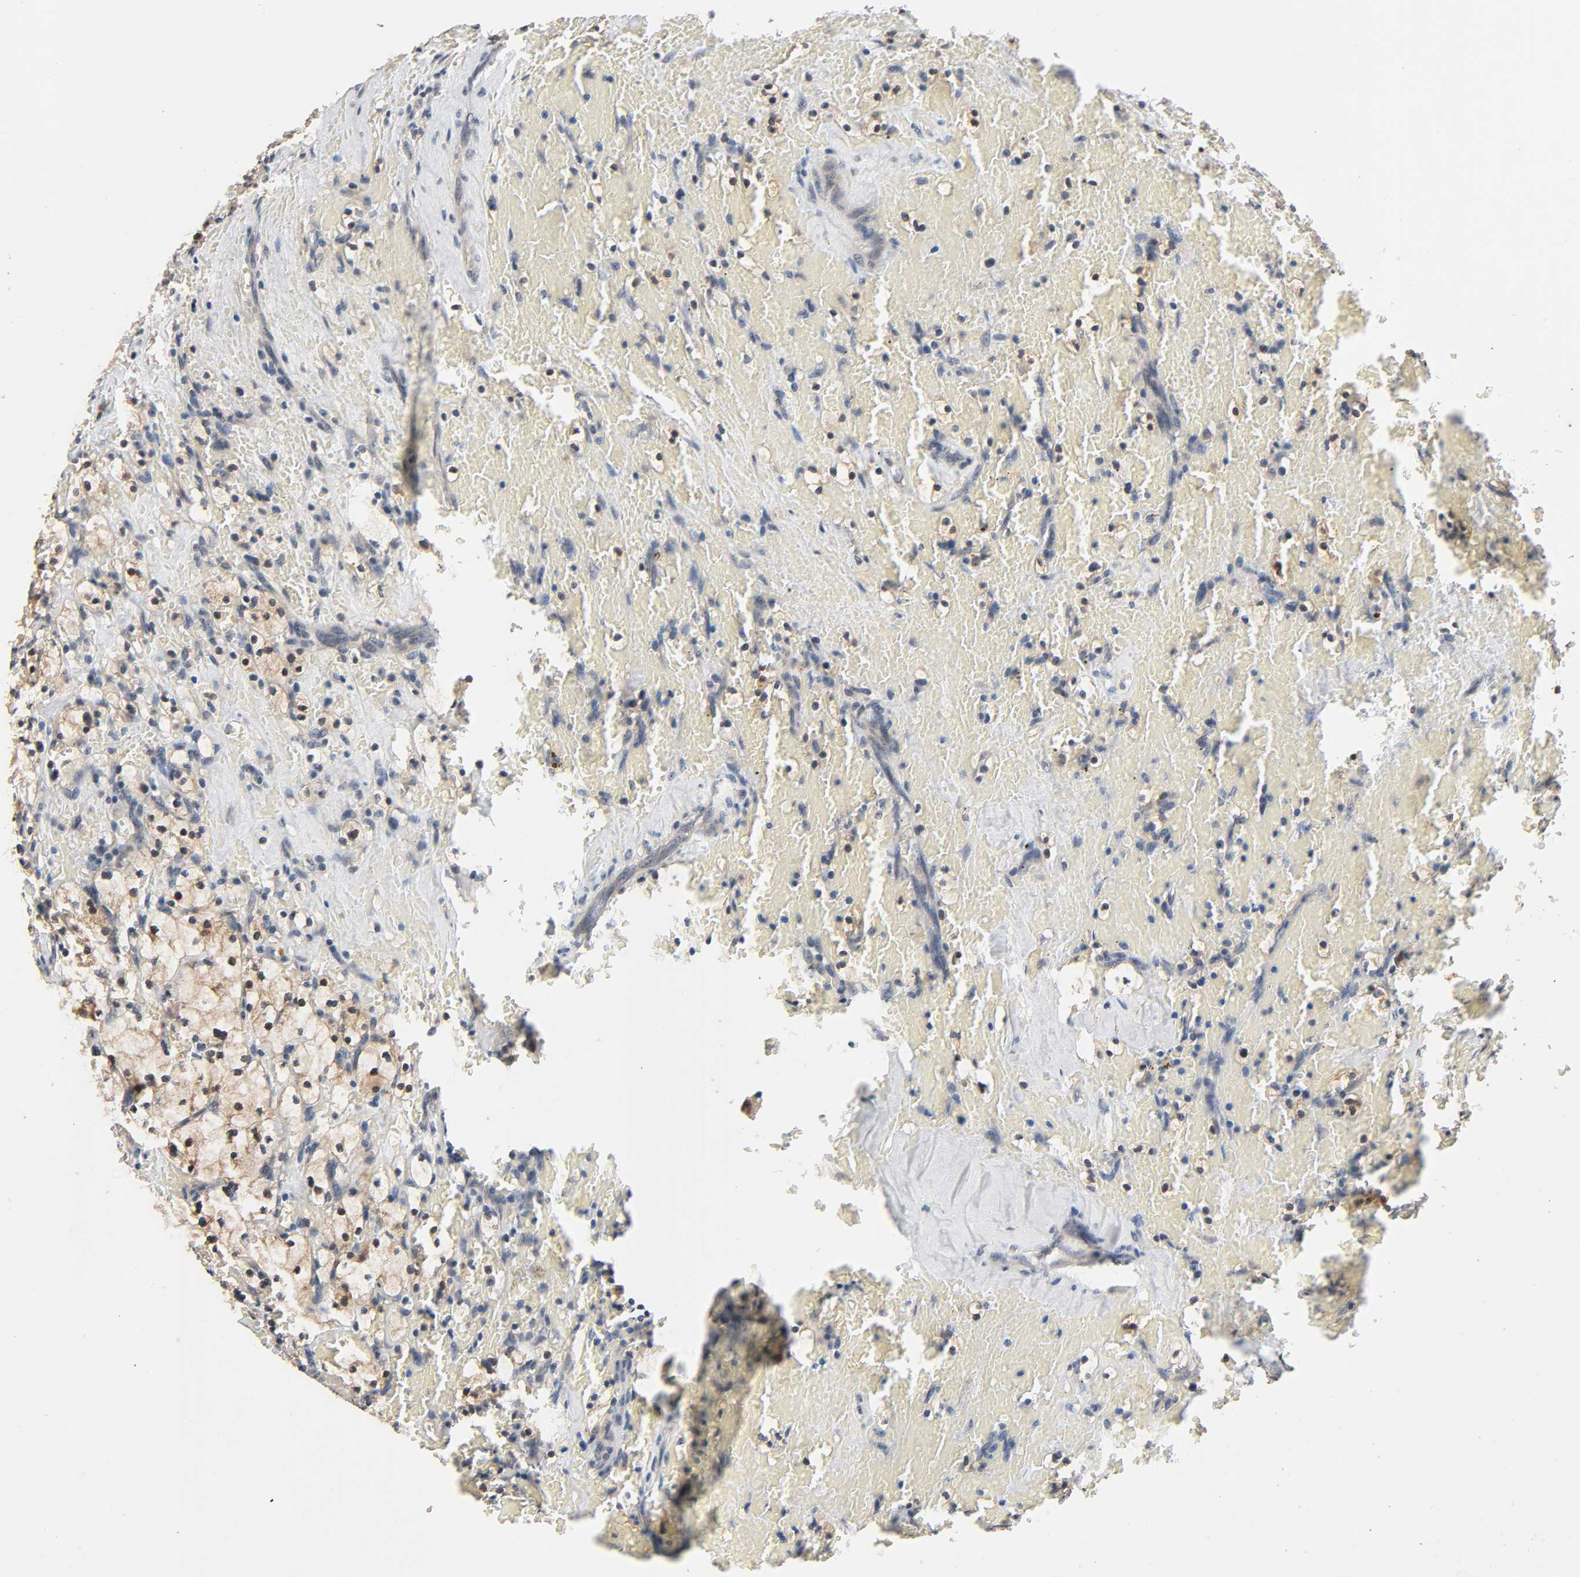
{"staining": {"intensity": "moderate", "quantity": ">75%", "location": "cytoplasmic/membranous,nuclear"}, "tissue": "renal cancer", "cell_type": "Tumor cells", "image_type": "cancer", "snomed": [{"axis": "morphology", "description": "Adenocarcinoma, NOS"}, {"axis": "topography", "description": "Kidney"}], "caption": "Moderate cytoplasmic/membranous and nuclear protein staining is appreciated in approximately >75% of tumor cells in renal cancer.", "gene": "MAGEA8", "patient": {"sex": "female", "age": 83}}